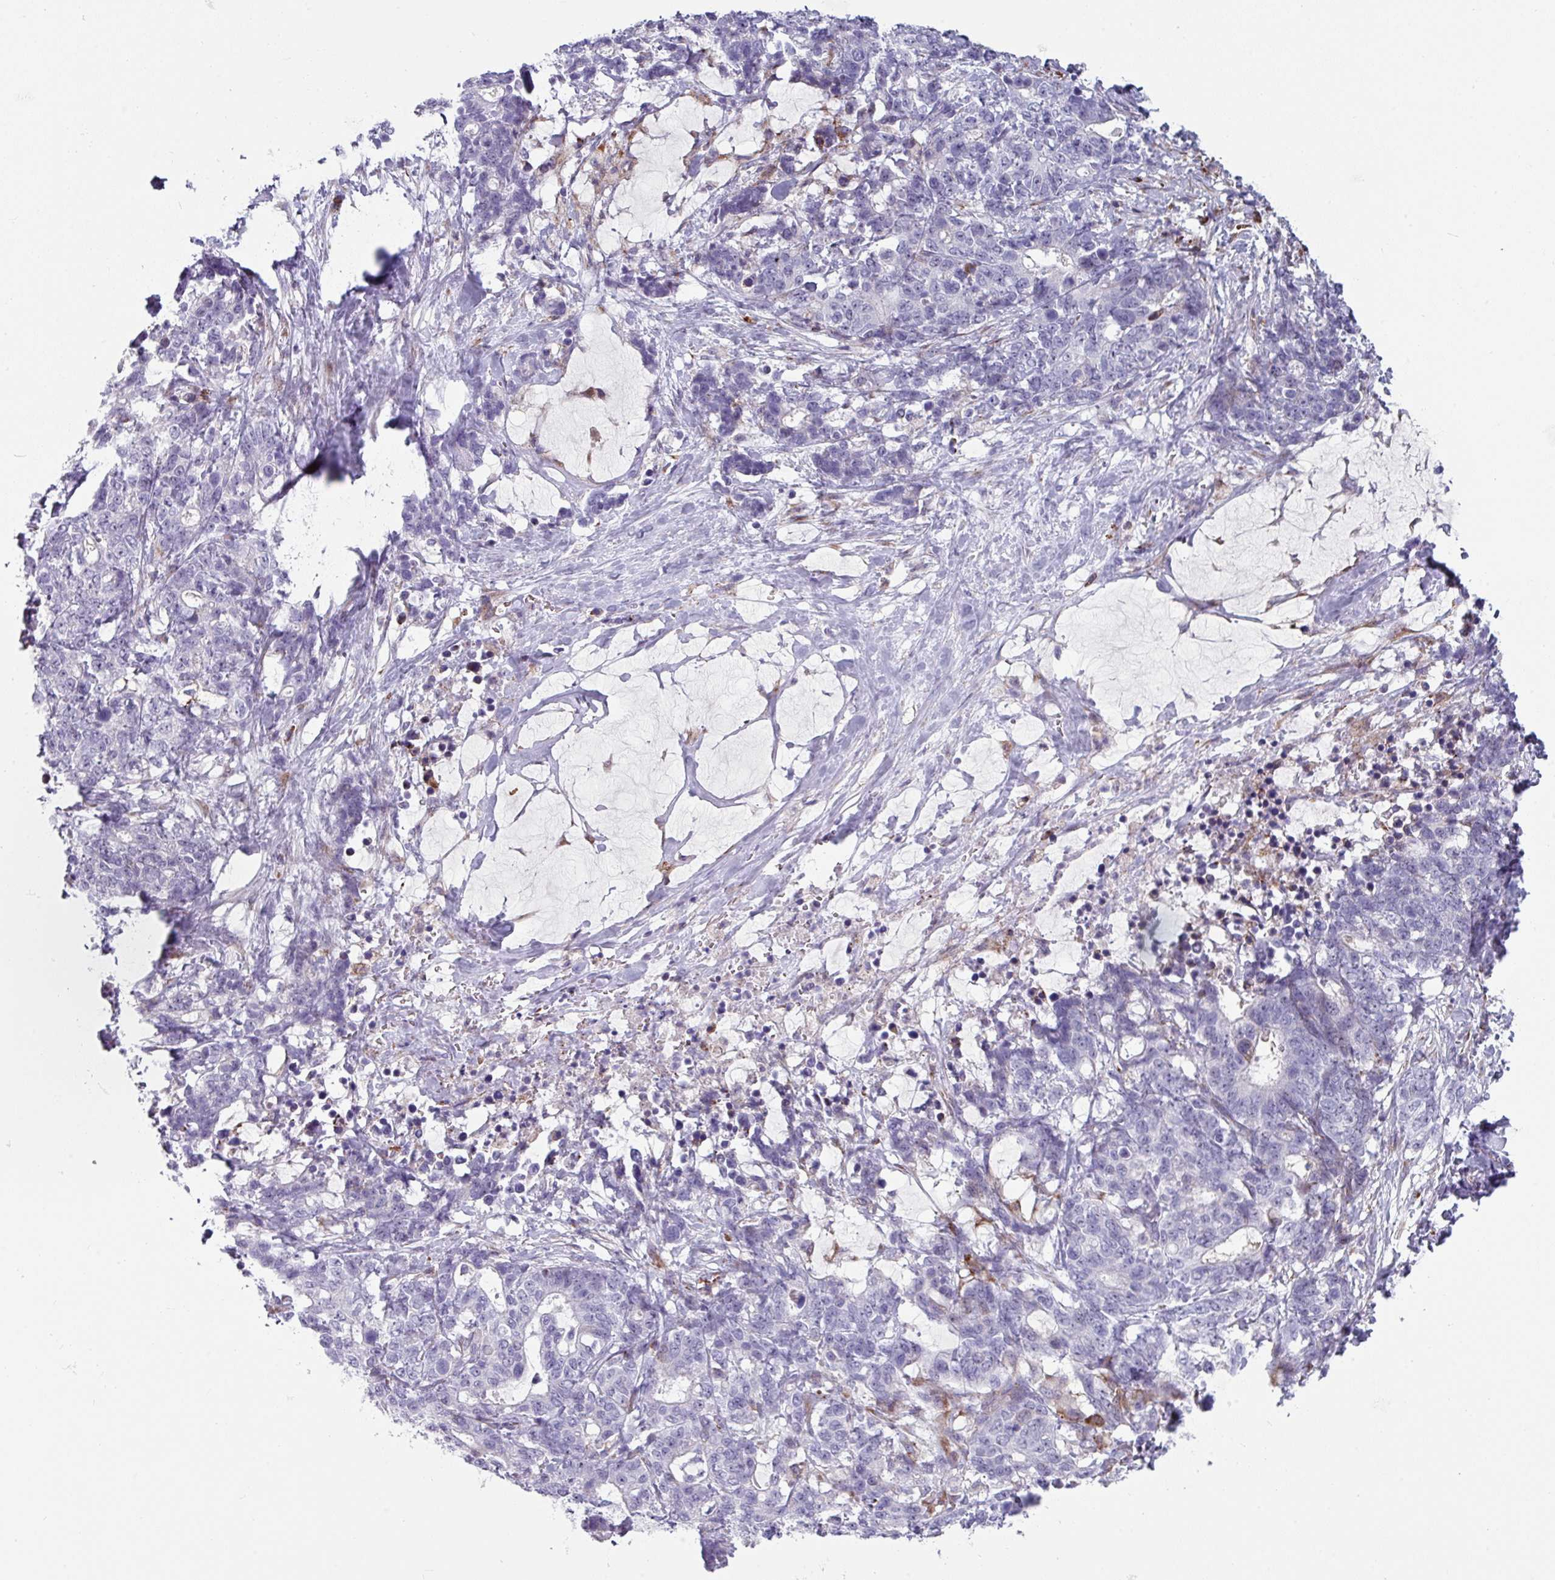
{"staining": {"intensity": "negative", "quantity": "none", "location": "none"}, "tissue": "stomach cancer", "cell_type": "Tumor cells", "image_type": "cancer", "snomed": [{"axis": "morphology", "description": "Normal tissue, NOS"}, {"axis": "morphology", "description": "Adenocarcinoma, NOS"}, {"axis": "topography", "description": "Stomach"}], "caption": "Immunohistochemistry image of human stomach cancer stained for a protein (brown), which displays no positivity in tumor cells.", "gene": "BMS1", "patient": {"sex": "female", "age": 64}}